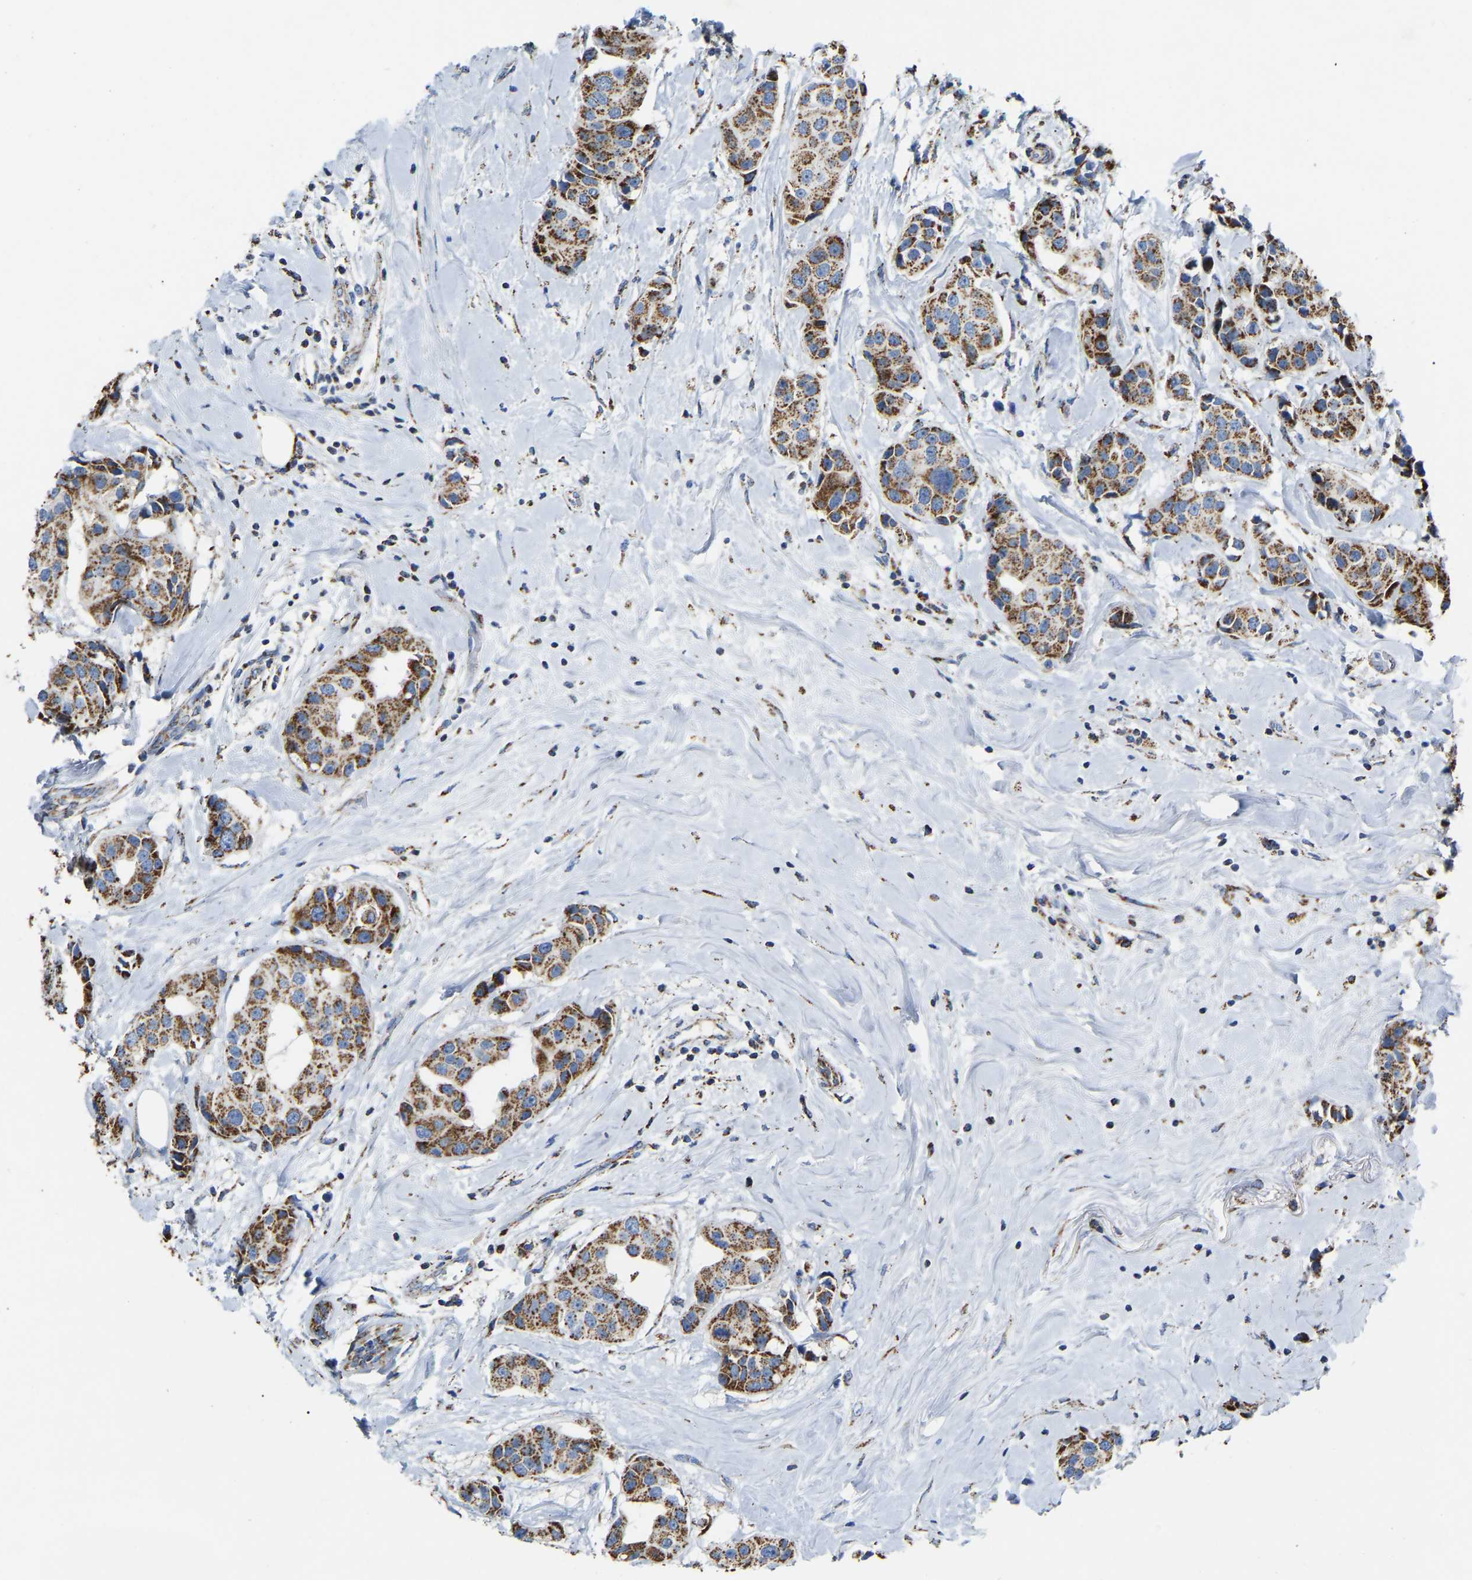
{"staining": {"intensity": "moderate", "quantity": ">75%", "location": "cytoplasmic/membranous"}, "tissue": "breast cancer", "cell_type": "Tumor cells", "image_type": "cancer", "snomed": [{"axis": "morphology", "description": "Normal tissue, NOS"}, {"axis": "morphology", "description": "Duct carcinoma"}, {"axis": "topography", "description": "Breast"}], "caption": "Brown immunohistochemical staining in human breast cancer (invasive ductal carcinoma) exhibits moderate cytoplasmic/membranous staining in approximately >75% of tumor cells.", "gene": "HIBADH", "patient": {"sex": "female", "age": 39}}